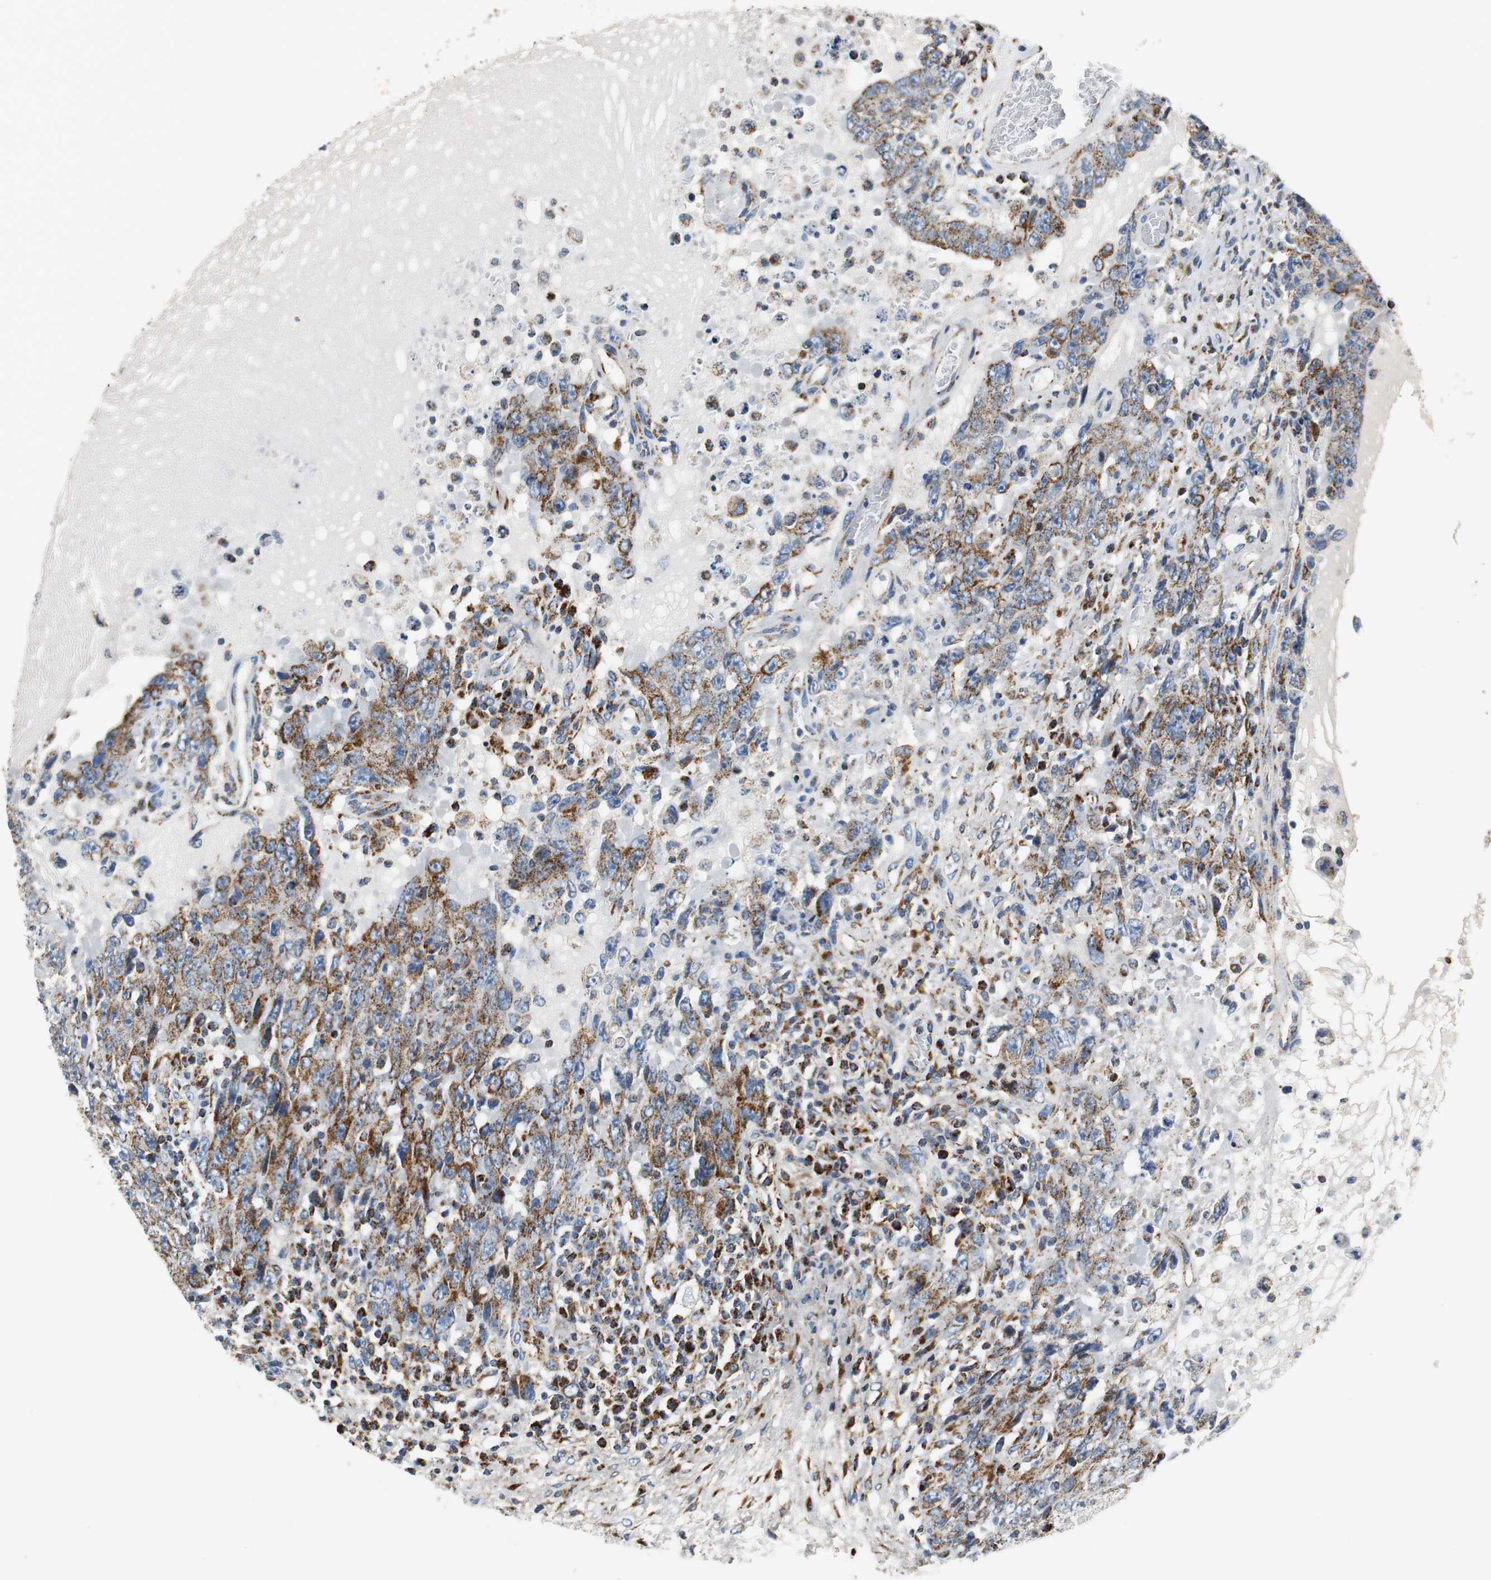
{"staining": {"intensity": "strong", "quantity": ">75%", "location": "cytoplasmic/membranous"}, "tissue": "testis cancer", "cell_type": "Tumor cells", "image_type": "cancer", "snomed": [{"axis": "morphology", "description": "Carcinoma, Embryonal, NOS"}, {"axis": "topography", "description": "Testis"}], "caption": "Tumor cells demonstrate high levels of strong cytoplasmic/membranous staining in about >75% of cells in human testis cancer (embryonal carcinoma).", "gene": "C1QTNF7", "patient": {"sex": "male", "age": 26}}